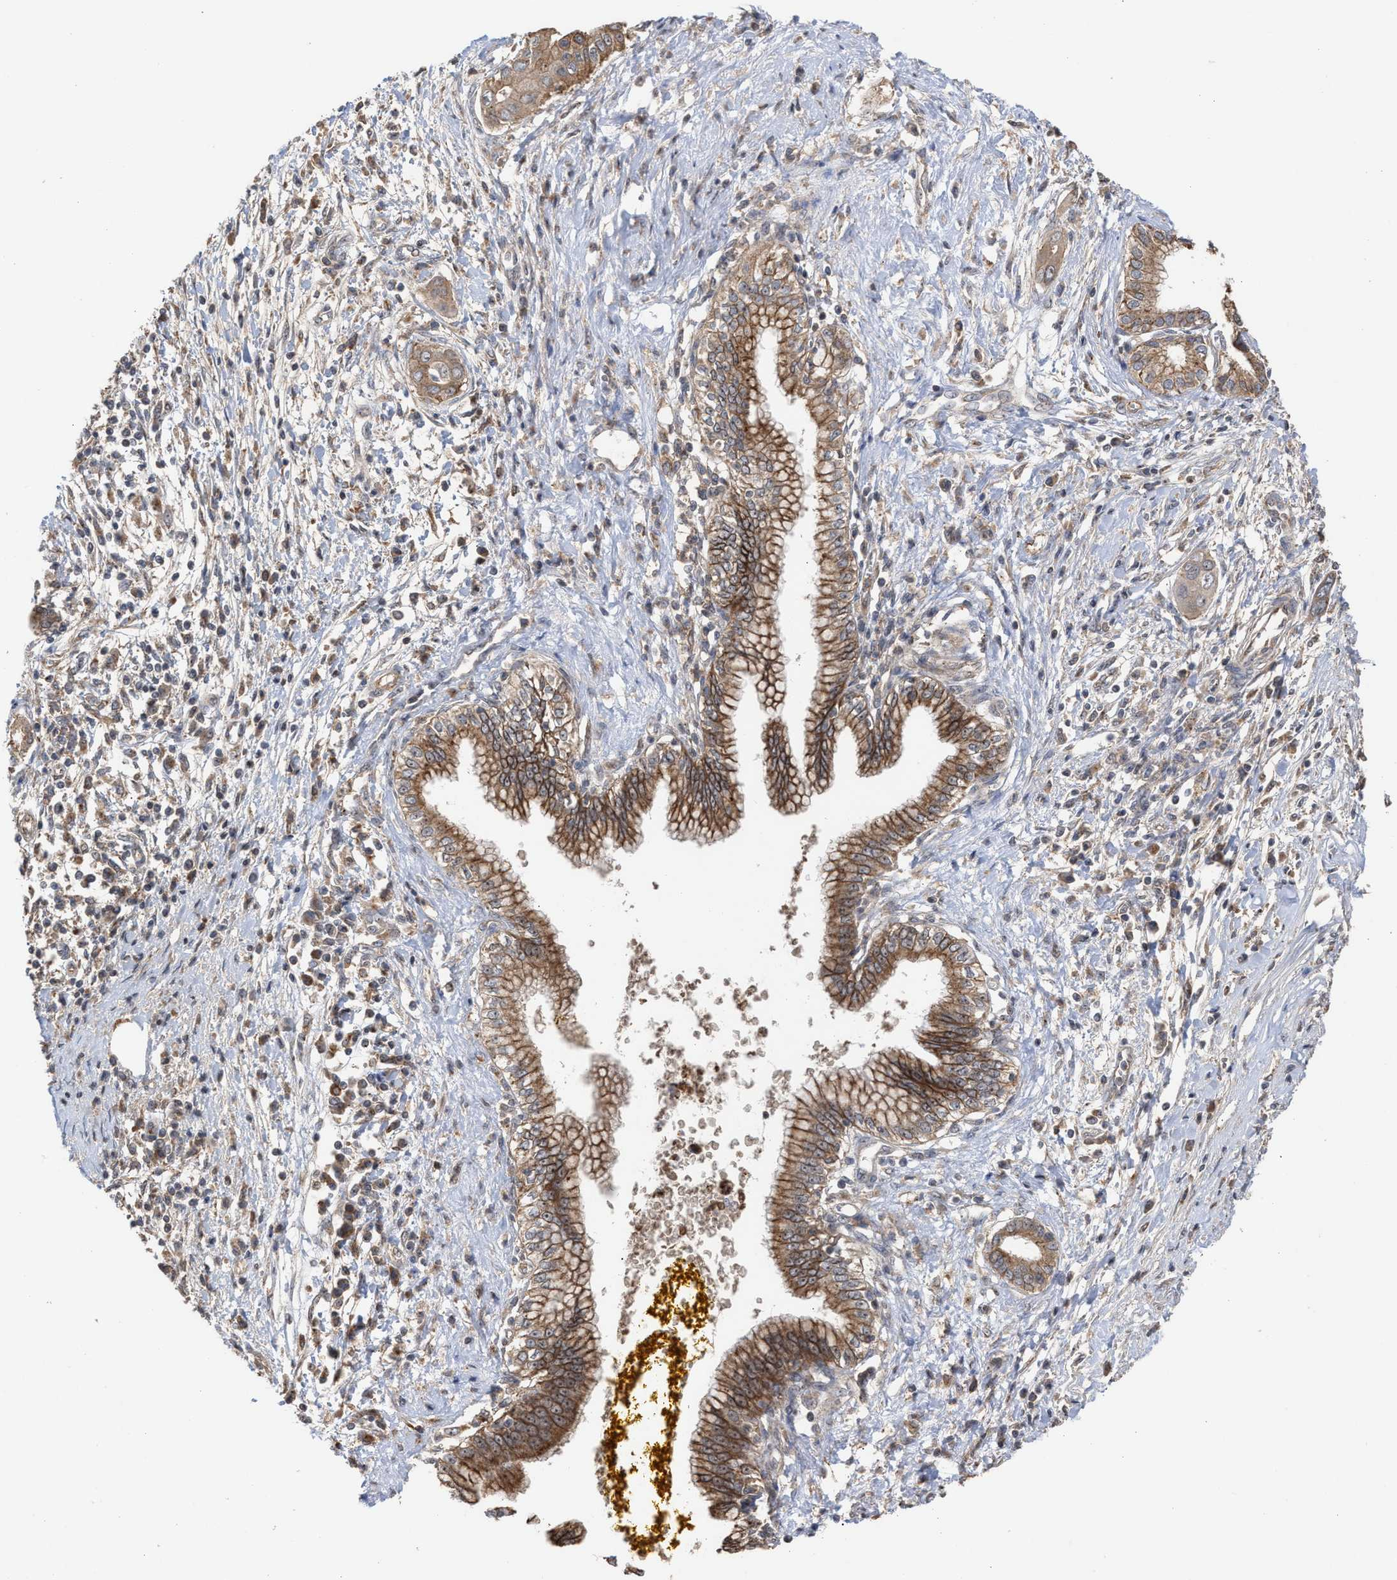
{"staining": {"intensity": "moderate", "quantity": ">75%", "location": "cytoplasmic/membranous"}, "tissue": "pancreatic cancer", "cell_type": "Tumor cells", "image_type": "cancer", "snomed": [{"axis": "morphology", "description": "Adenocarcinoma, NOS"}, {"axis": "topography", "description": "Pancreas"}], "caption": "Immunohistochemistry (IHC) of human pancreatic adenocarcinoma shows medium levels of moderate cytoplasmic/membranous staining in about >75% of tumor cells.", "gene": "EXOSC2", "patient": {"sex": "male", "age": 58}}